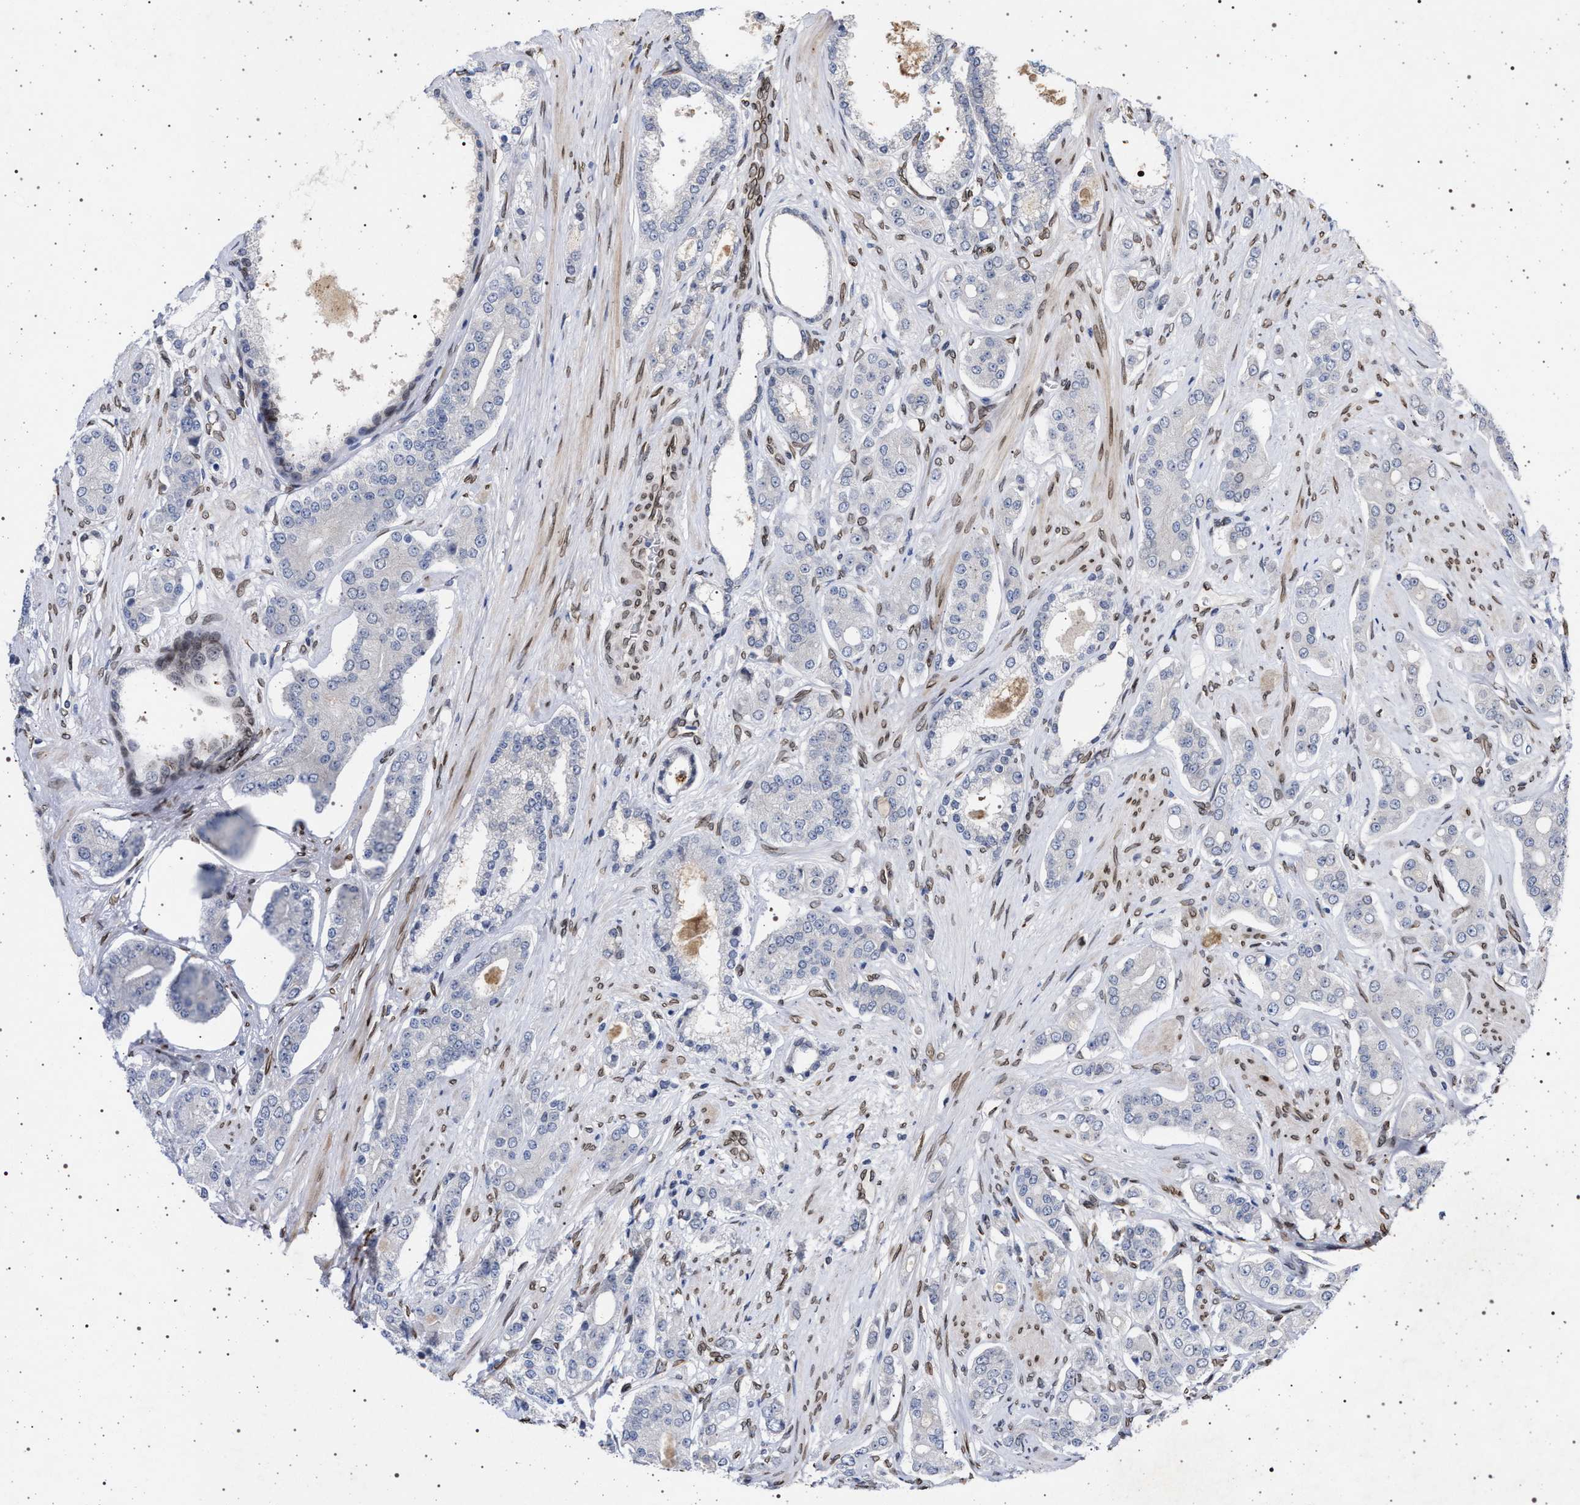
{"staining": {"intensity": "negative", "quantity": "none", "location": "none"}, "tissue": "prostate cancer", "cell_type": "Tumor cells", "image_type": "cancer", "snomed": [{"axis": "morphology", "description": "Adenocarcinoma, High grade"}, {"axis": "topography", "description": "Prostate"}], "caption": "The histopathology image shows no significant staining in tumor cells of prostate adenocarcinoma (high-grade).", "gene": "ING2", "patient": {"sex": "male", "age": 71}}